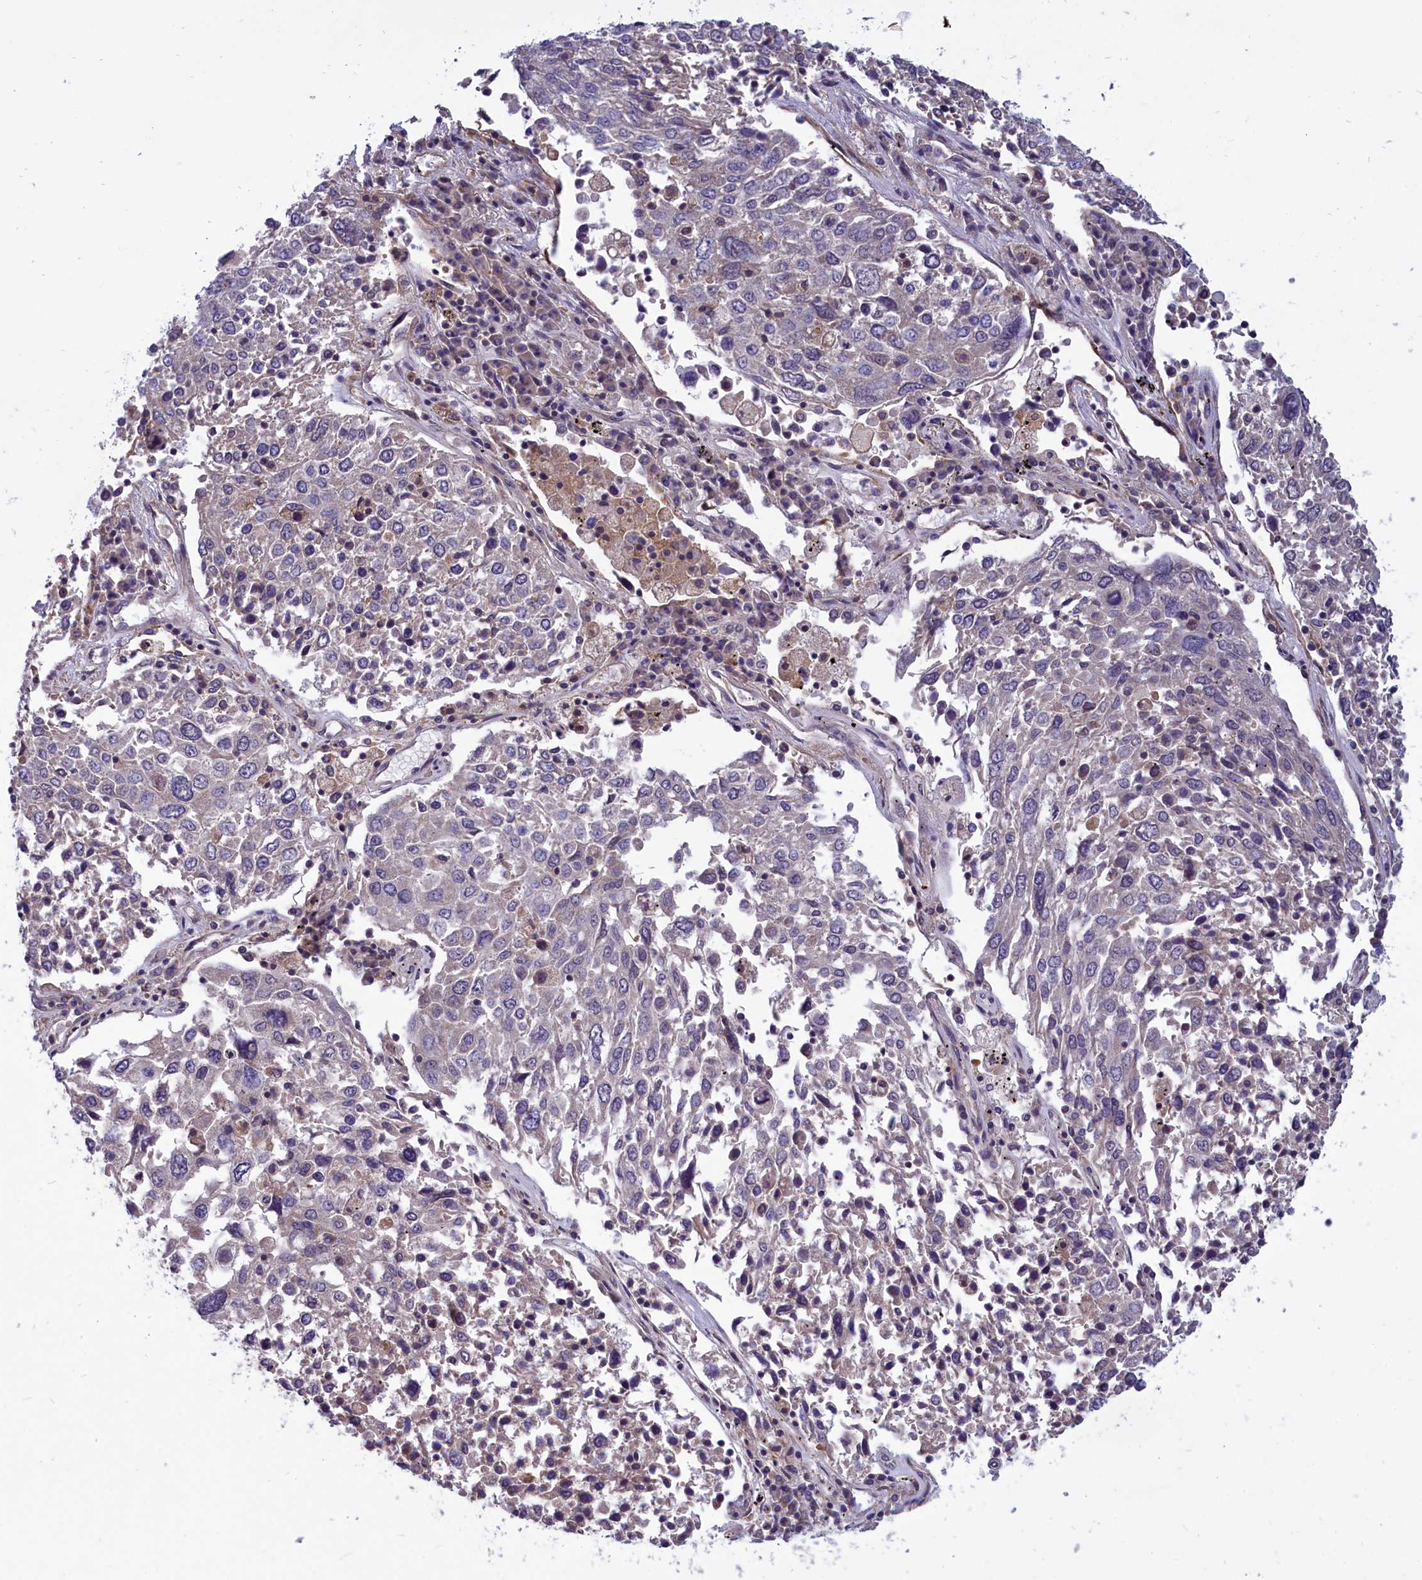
{"staining": {"intensity": "negative", "quantity": "none", "location": "none"}, "tissue": "lung cancer", "cell_type": "Tumor cells", "image_type": "cancer", "snomed": [{"axis": "morphology", "description": "Squamous cell carcinoma, NOS"}, {"axis": "topography", "description": "Lung"}], "caption": "IHC of human lung cancer (squamous cell carcinoma) reveals no expression in tumor cells.", "gene": "AMDHD2", "patient": {"sex": "male", "age": 65}}